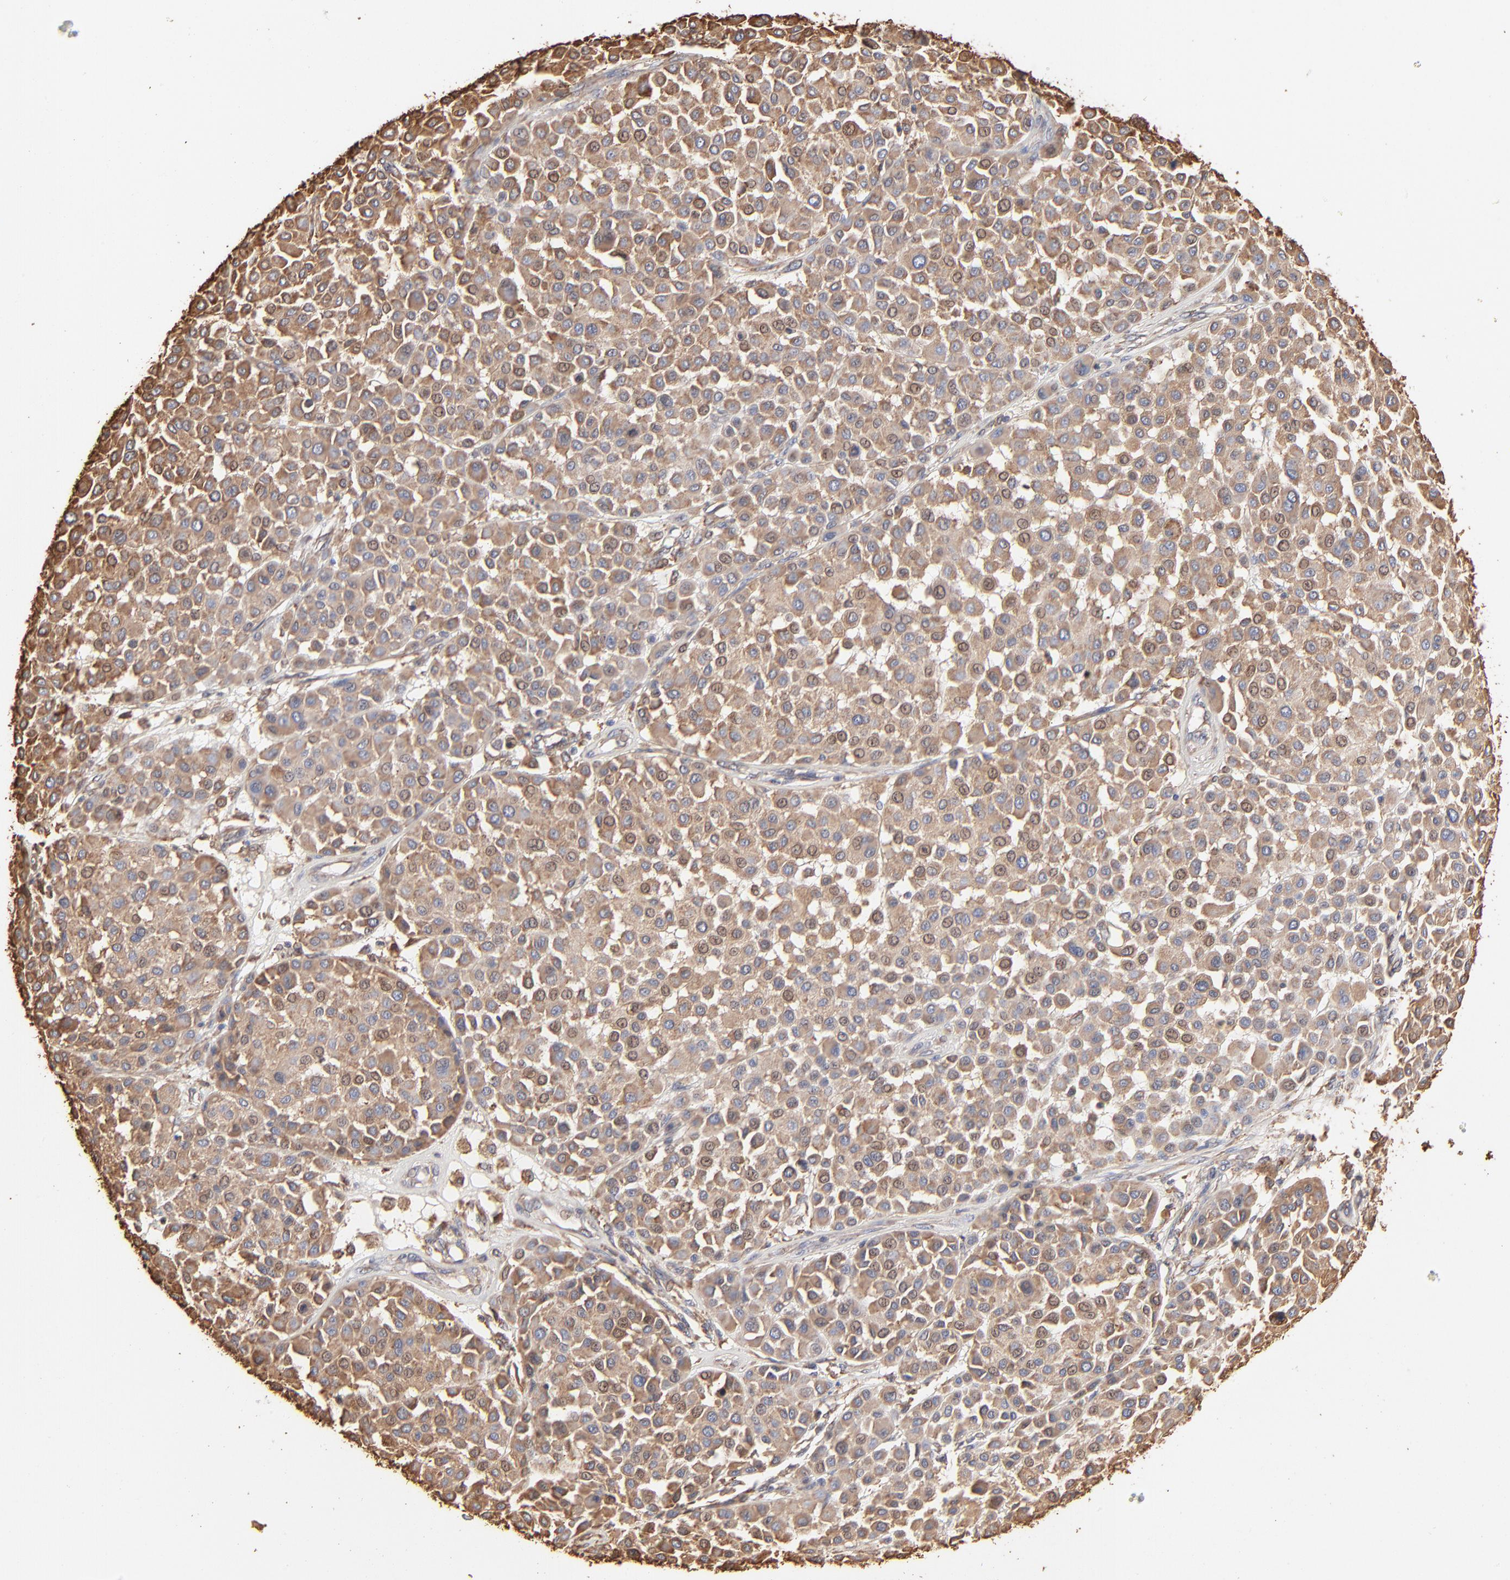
{"staining": {"intensity": "weak", "quantity": ">75%", "location": "cytoplasmic/membranous"}, "tissue": "melanoma", "cell_type": "Tumor cells", "image_type": "cancer", "snomed": [{"axis": "morphology", "description": "Malignant melanoma, Metastatic site"}, {"axis": "topography", "description": "Soft tissue"}], "caption": "About >75% of tumor cells in human melanoma demonstrate weak cytoplasmic/membranous protein positivity as visualized by brown immunohistochemical staining.", "gene": "PDIA3", "patient": {"sex": "male", "age": 41}}